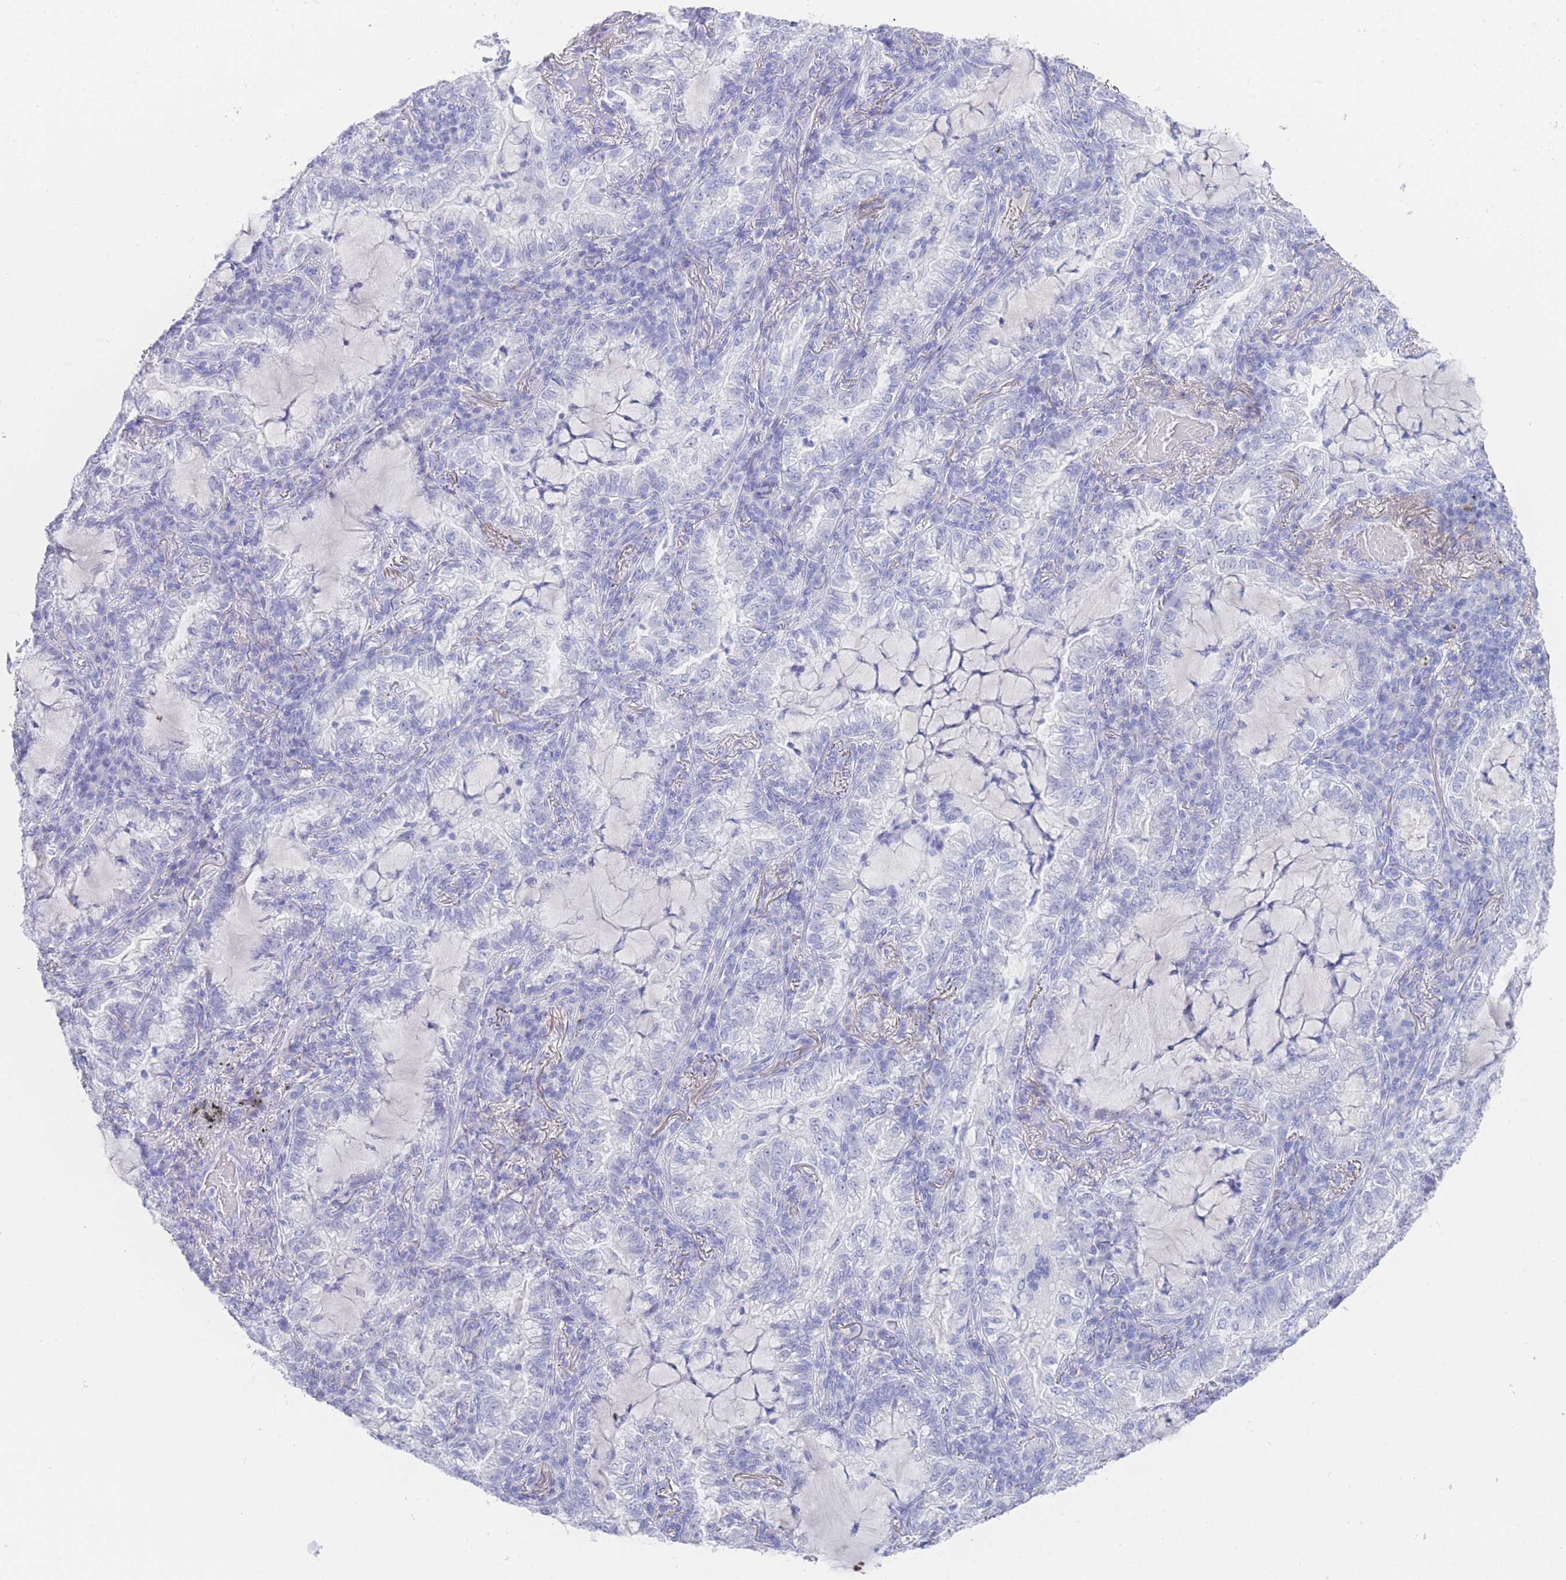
{"staining": {"intensity": "negative", "quantity": "none", "location": "none"}, "tissue": "lung cancer", "cell_type": "Tumor cells", "image_type": "cancer", "snomed": [{"axis": "morphology", "description": "Adenocarcinoma, NOS"}, {"axis": "topography", "description": "Lung"}], "caption": "DAB immunohistochemical staining of human lung cancer (adenocarcinoma) demonstrates no significant positivity in tumor cells.", "gene": "LRRC37A", "patient": {"sex": "female", "age": 73}}